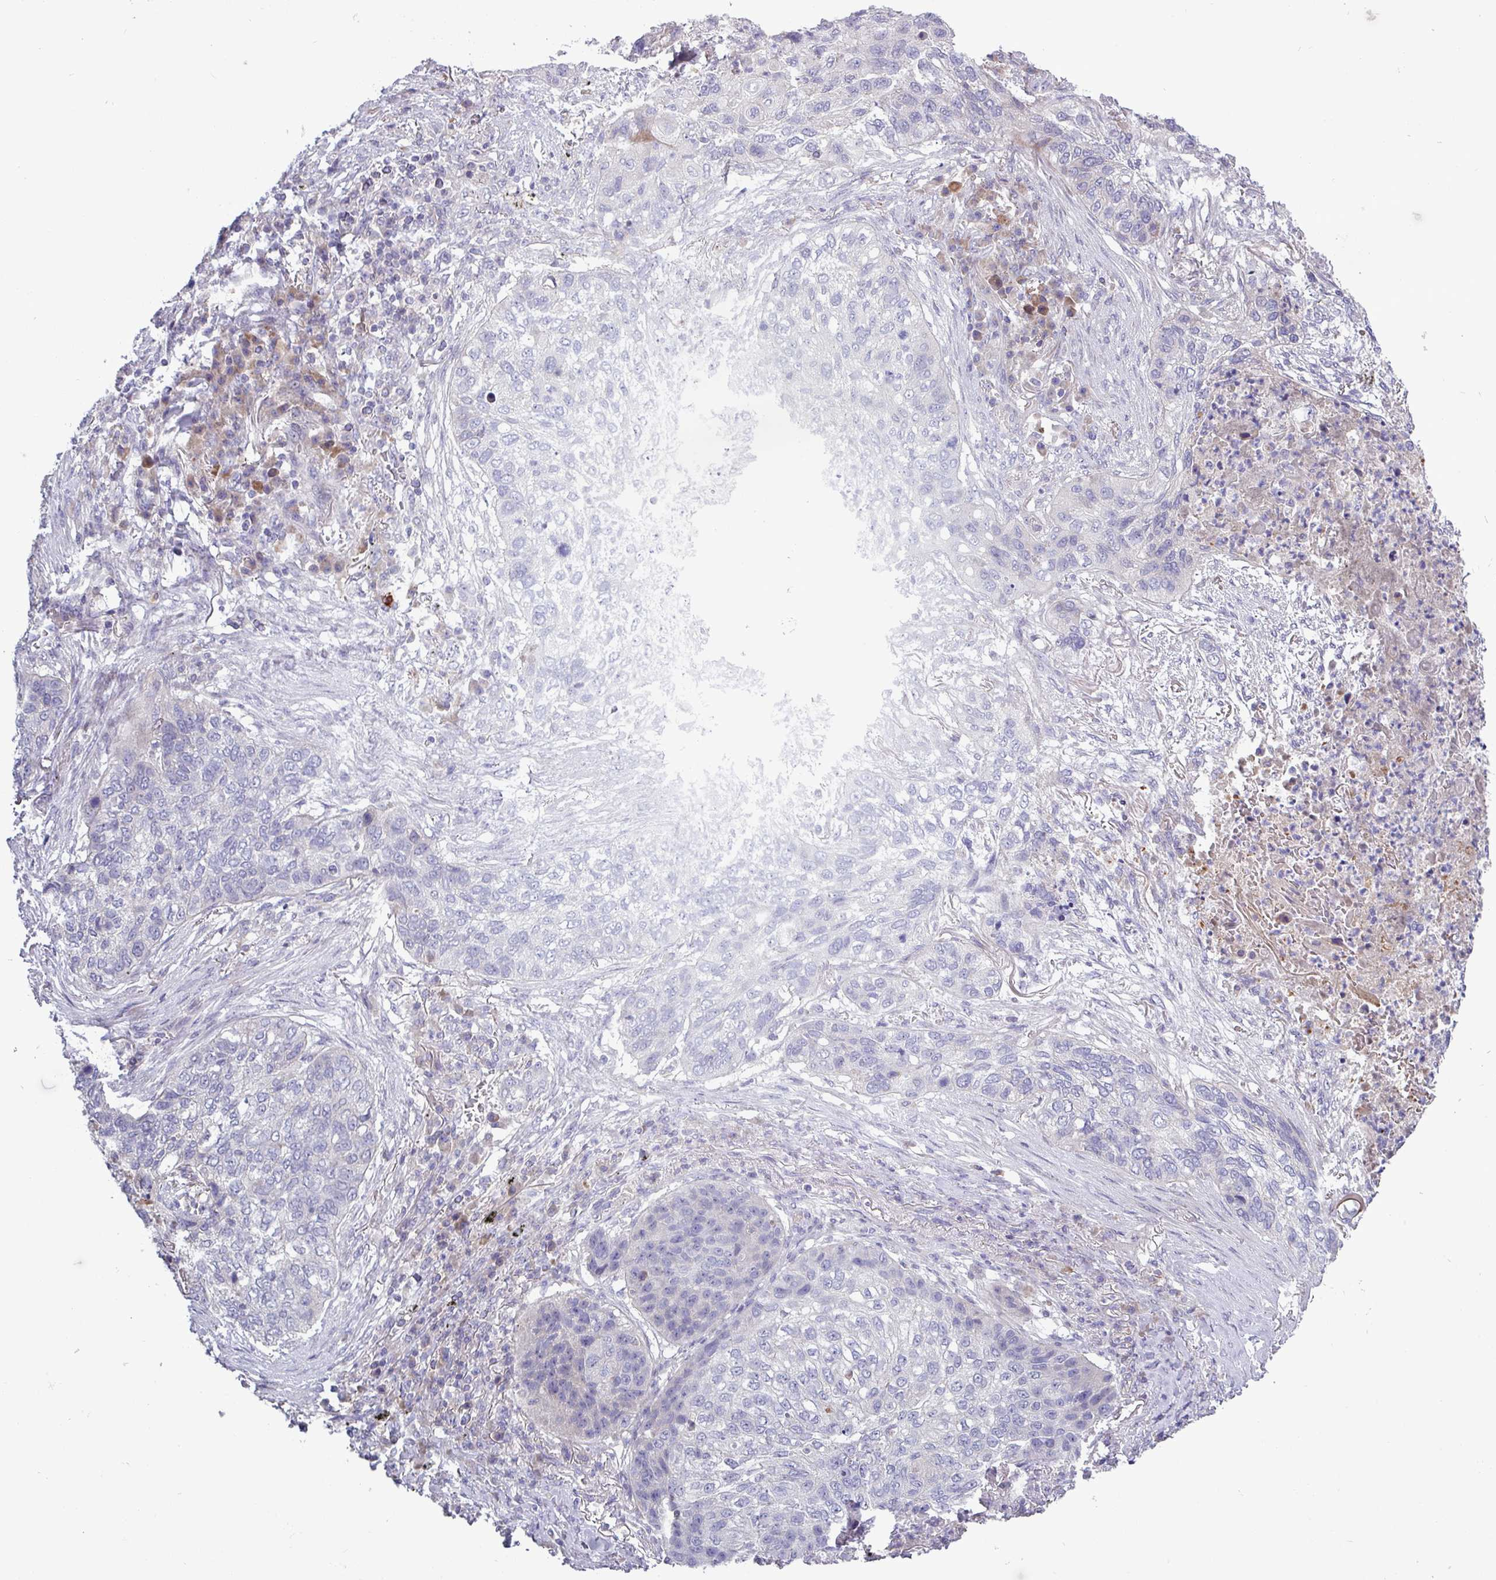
{"staining": {"intensity": "negative", "quantity": "none", "location": "none"}, "tissue": "lung cancer", "cell_type": "Tumor cells", "image_type": "cancer", "snomed": [{"axis": "morphology", "description": "Squamous cell carcinoma, NOS"}, {"axis": "topography", "description": "Lung"}], "caption": "DAB (3,3'-diaminobenzidine) immunohistochemical staining of human lung cancer reveals no significant staining in tumor cells. The staining is performed using DAB (3,3'-diaminobenzidine) brown chromogen with nuclei counter-stained in using hematoxylin.", "gene": "TNFSF12", "patient": {"sex": "female", "age": 63}}